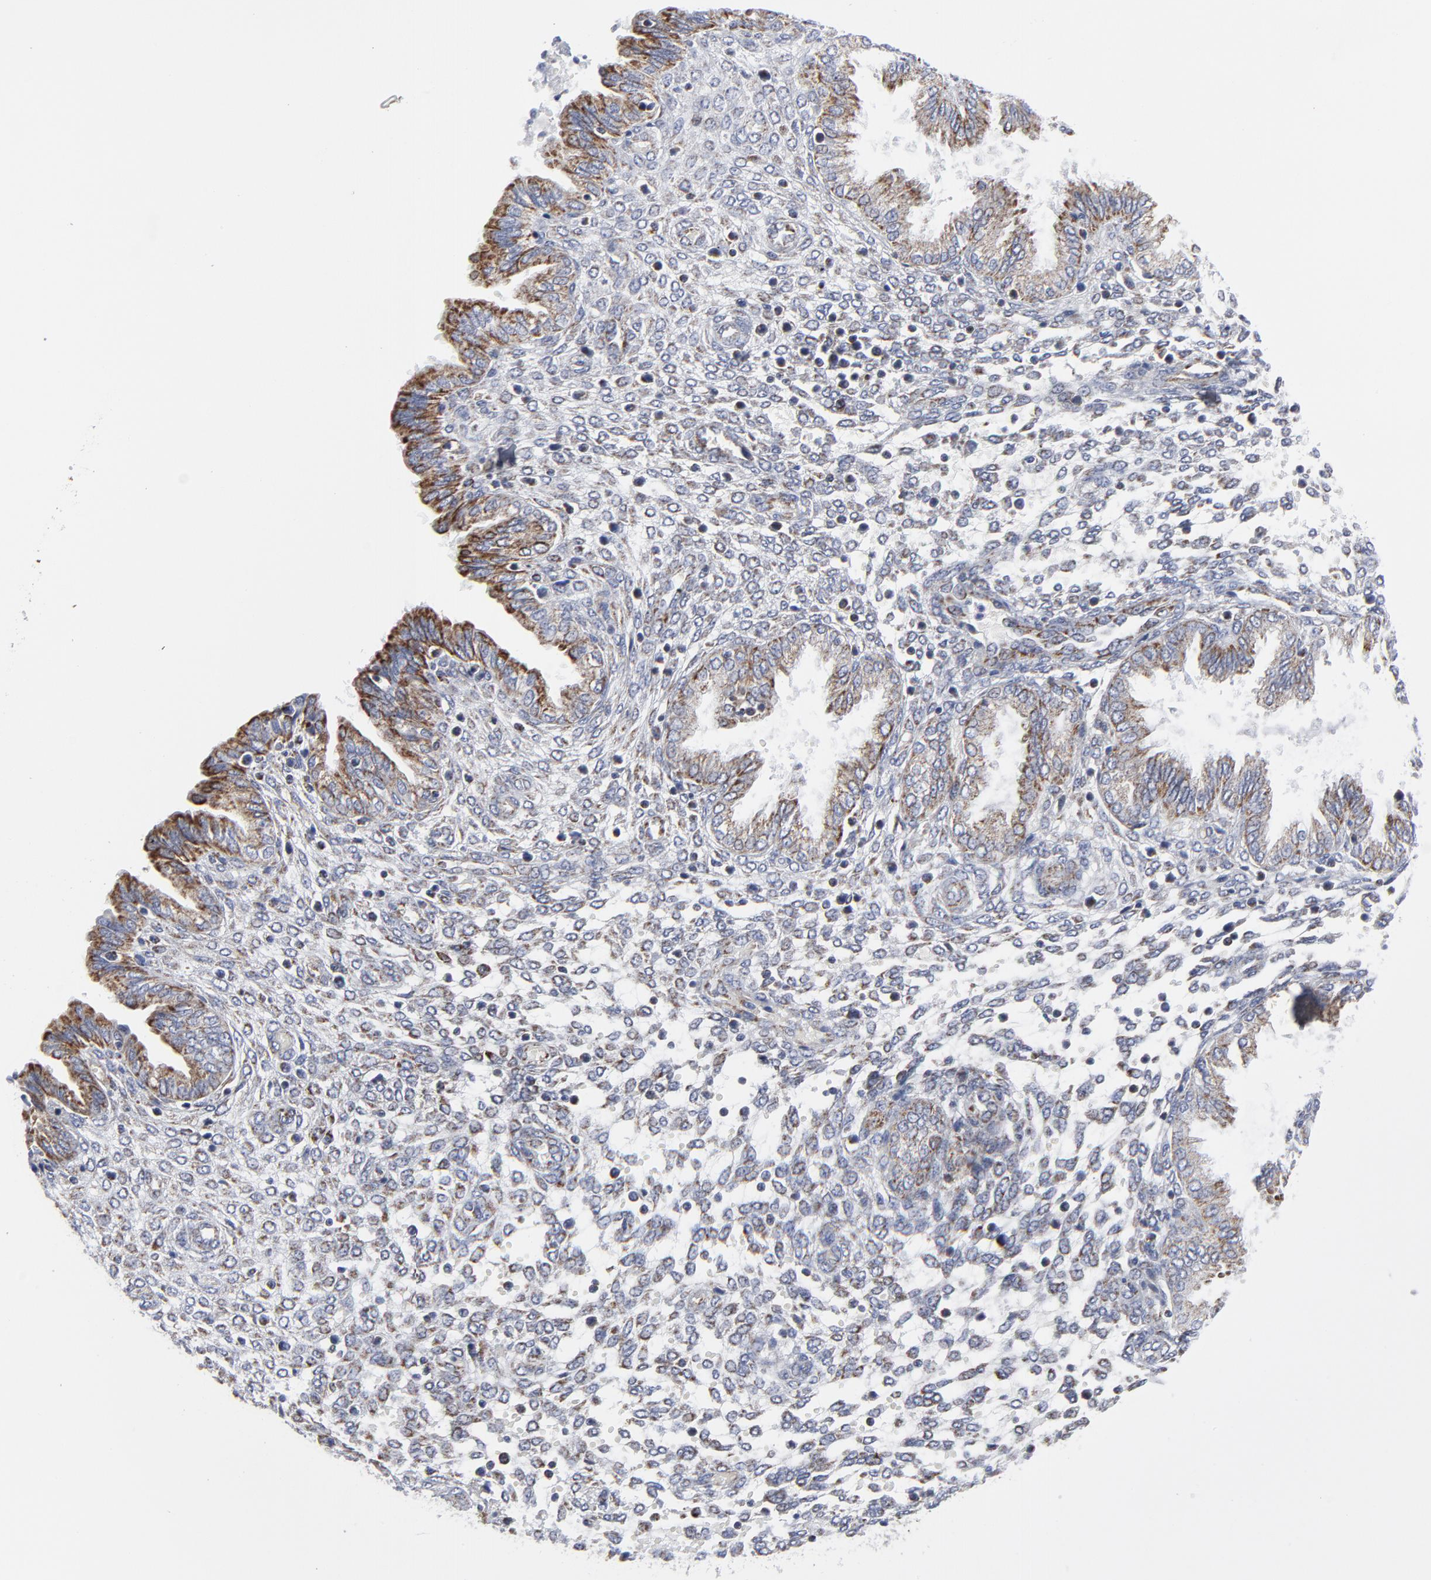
{"staining": {"intensity": "moderate", "quantity": "<25%", "location": "cytoplasmic/membranous"}, "tissue": "endometrium", "cell_type": "Cells in endometrial stroma", "image_type": "normal", "snomed": [{"axis": "morphology", "description": "Normal tissue, NOS"}, {"axis": "topography", "description": "Endometrium"}], "caption": "Endometrium was stained to show a protein in brown. There is low levels of moderate cytoplasmic/membranous positivity in approximately <25% of cells in endometrial stroma. The protein of interest is shown in brown color, while the nuclei are stained blue.", "gene": "TXNRD2", "patient": {"sex": "female", "age": 33}}